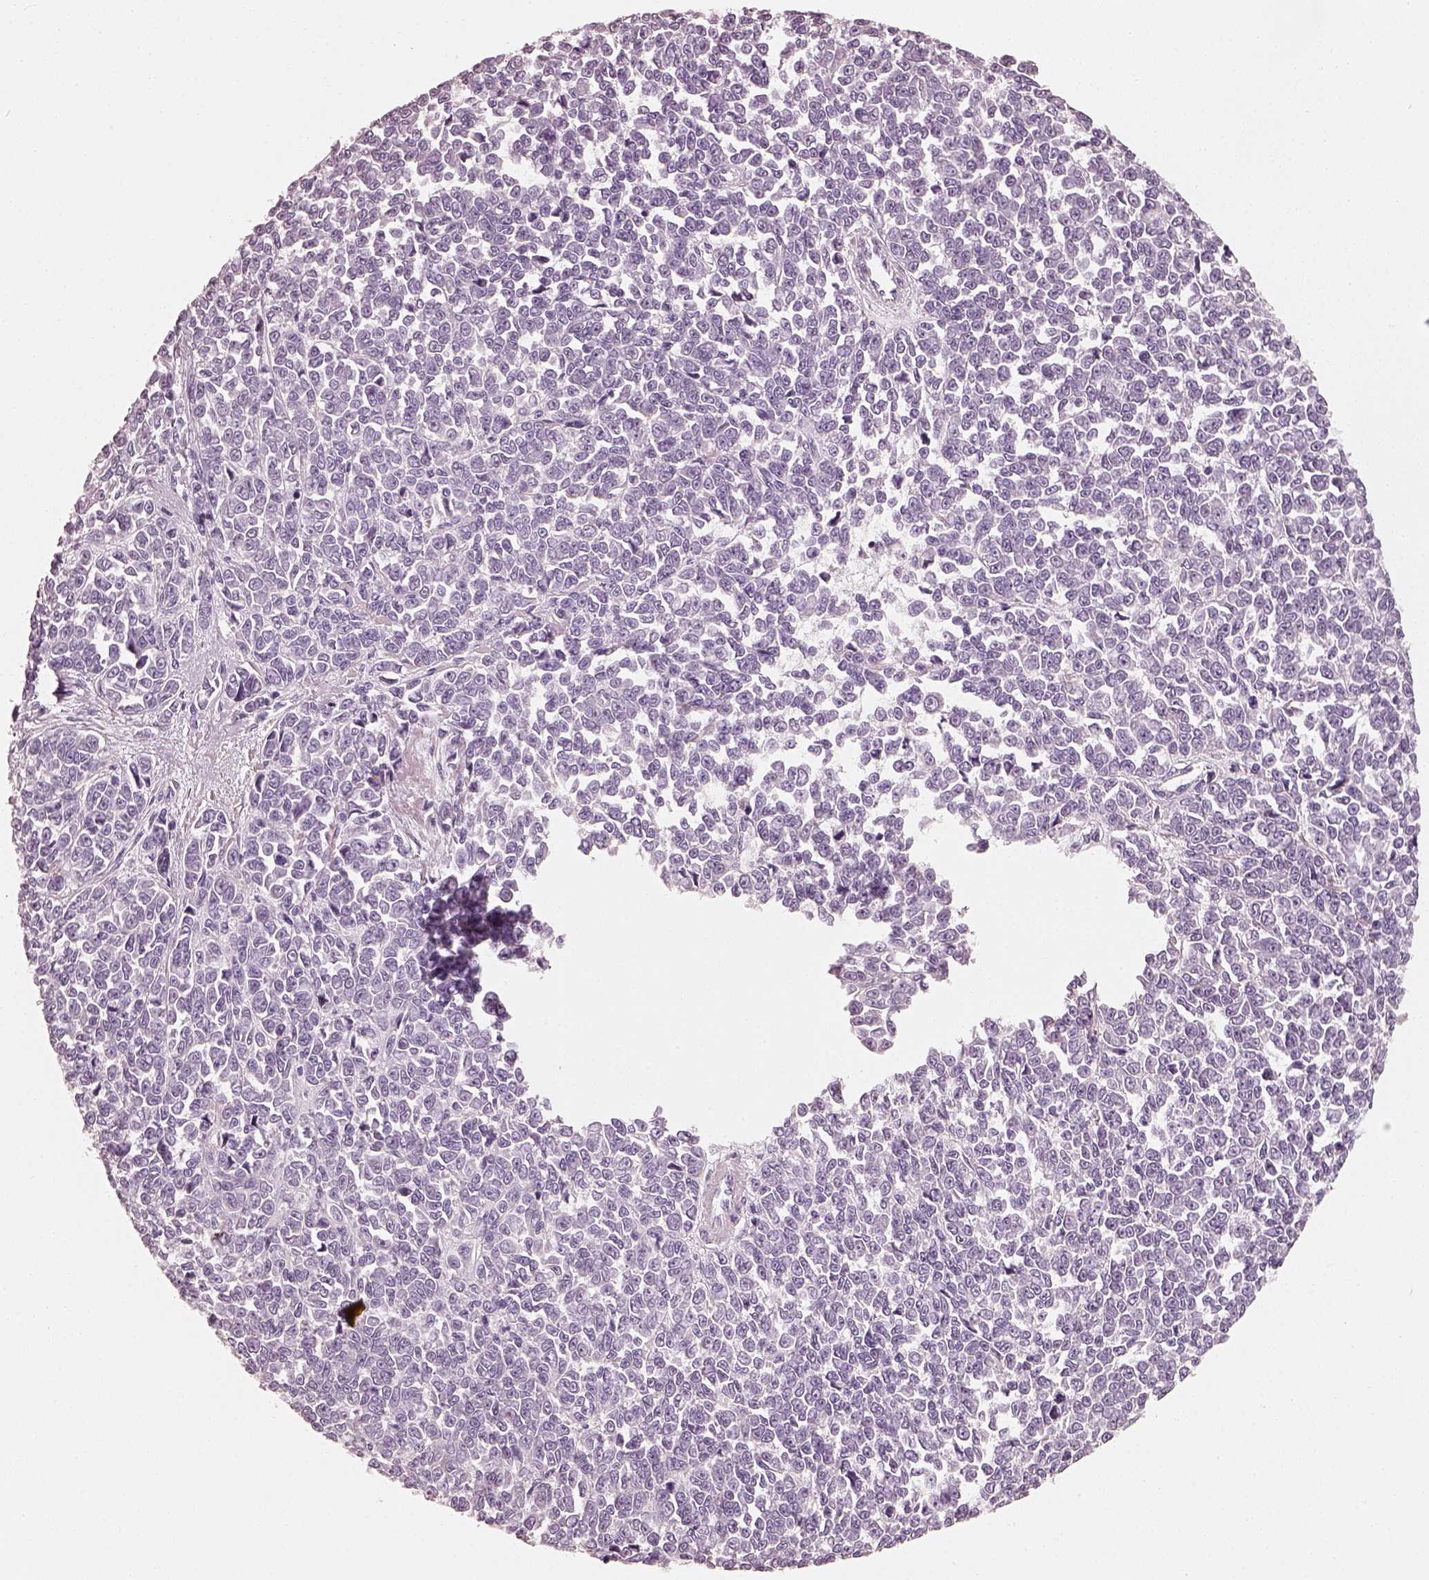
{"staining": {"intensity": "negative", "quantity": "none", "location": "none"}, "tissue": "melanoma", "cell_type": "Tumor cells", "image_type": "cancer", "snomed": [{"axis": "morphology", "description": "Malignant melanoma, NOS"}, {"axis": "topography", "description": "Skin"}], "caption": "High magnification brightfield microscopy of malignant melanoma stained with DAB (3,3'-diaminobenzidine) (brown) and counterstained with hematoxylin (blue): tumor cells show no significant staining.", "gene": "RS1", "patient": {"sex": "female", "age": 95}}